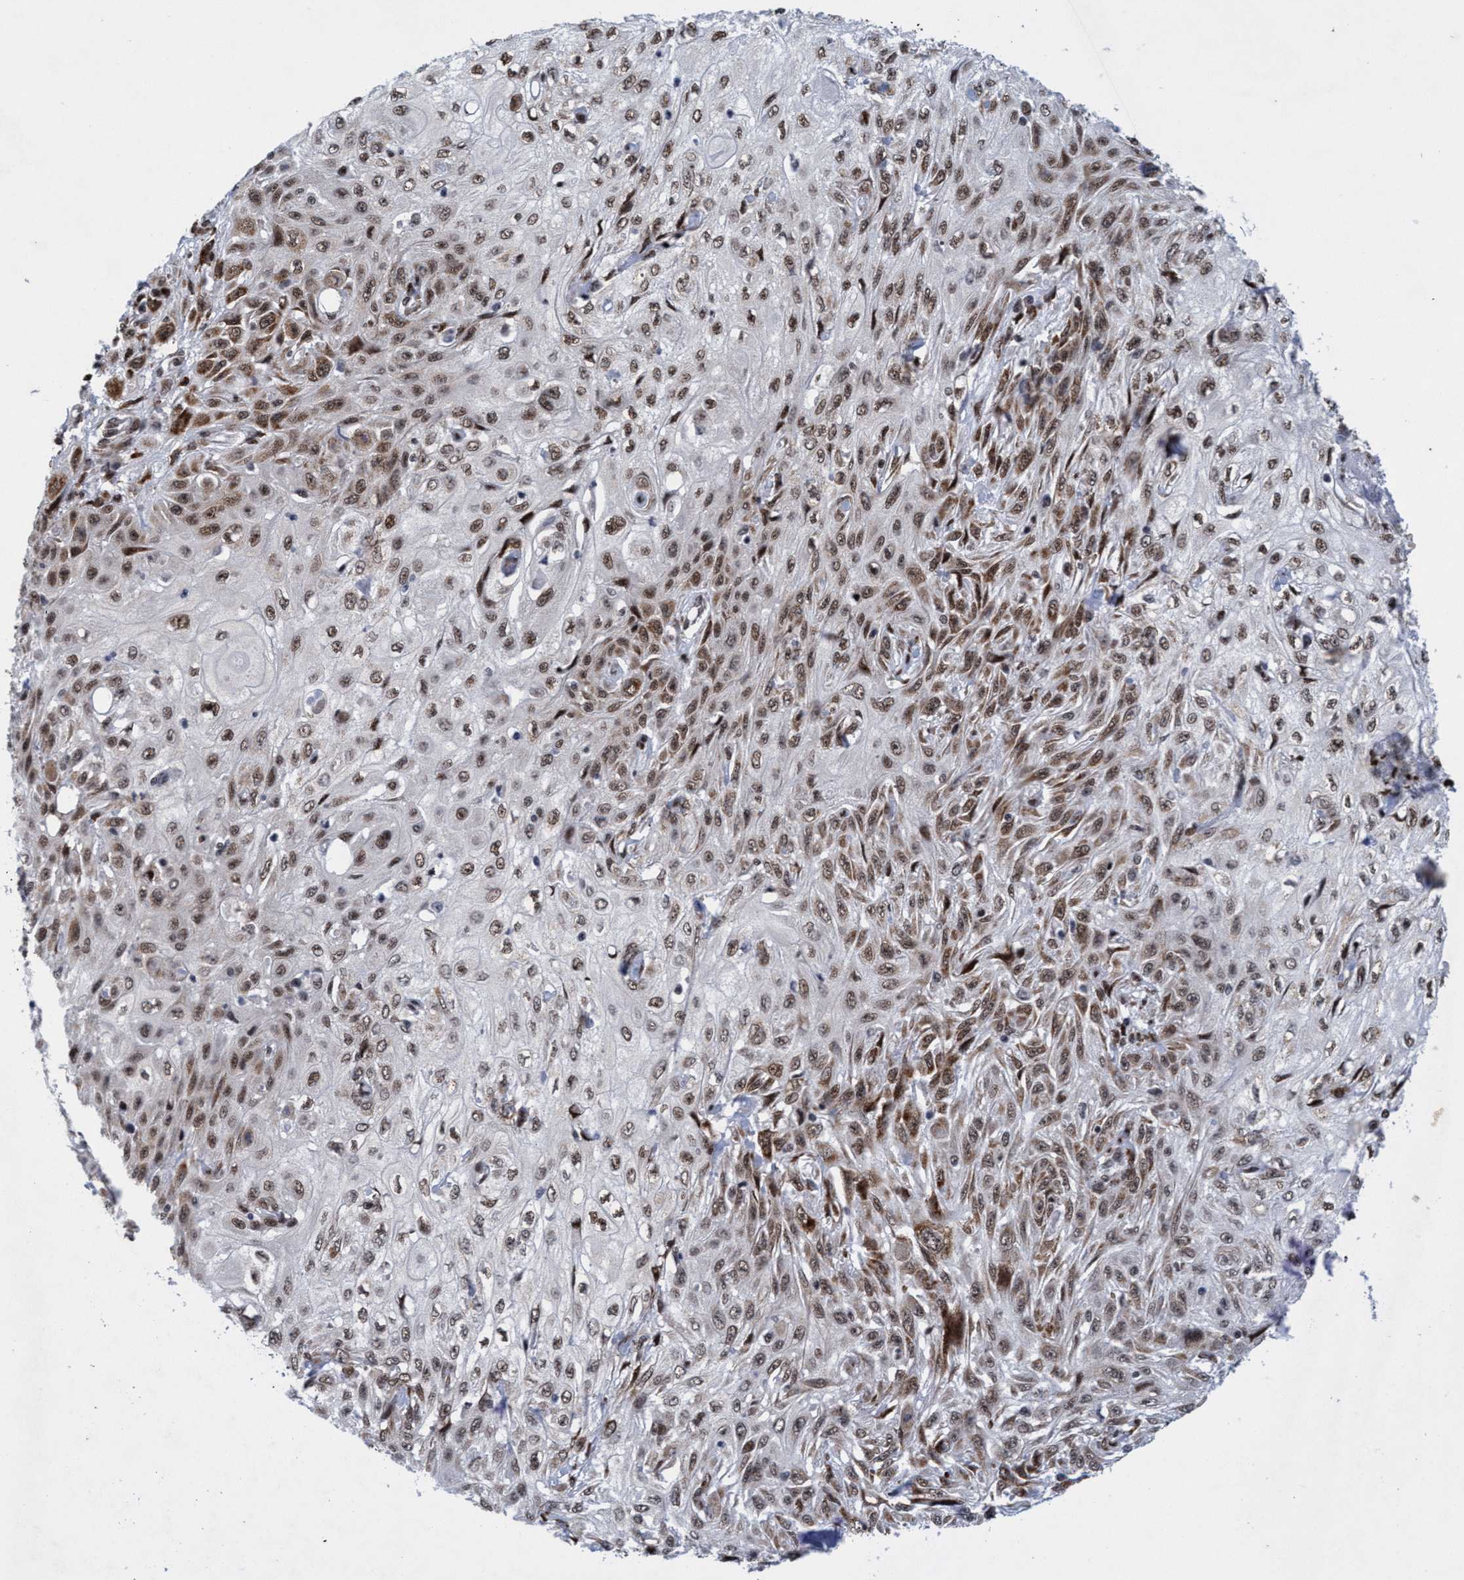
{"staining": {"intensity": "moderate", "quantity": ">75%", "location": "cytoplasmic/membranous,nuclear"}, "tissue": "skin cancer", "cell_type": "Tumor cells", "image_type": "cancer", "snomed": [{"axis": "morphology", "description": "Squamous cell carcinoma, NOS"}, {"axis": "morphology", "description": "Squamous cell carcinoma, metastatic, NOS"}, {"axis": "topography", "description": "Skin"}, {"axis": "topography", "description": "Lymph node"}], "caption": "Tumor cells demonstrate medium levels of moderate cytoplasmic/membranous and nuclear staining in approximately >75% of cells in skin squamous cell carcinoma. Nuclei are stained in blue.", "gene": "GLT6D1", "patient": {"sex": "male", "age": 75}}